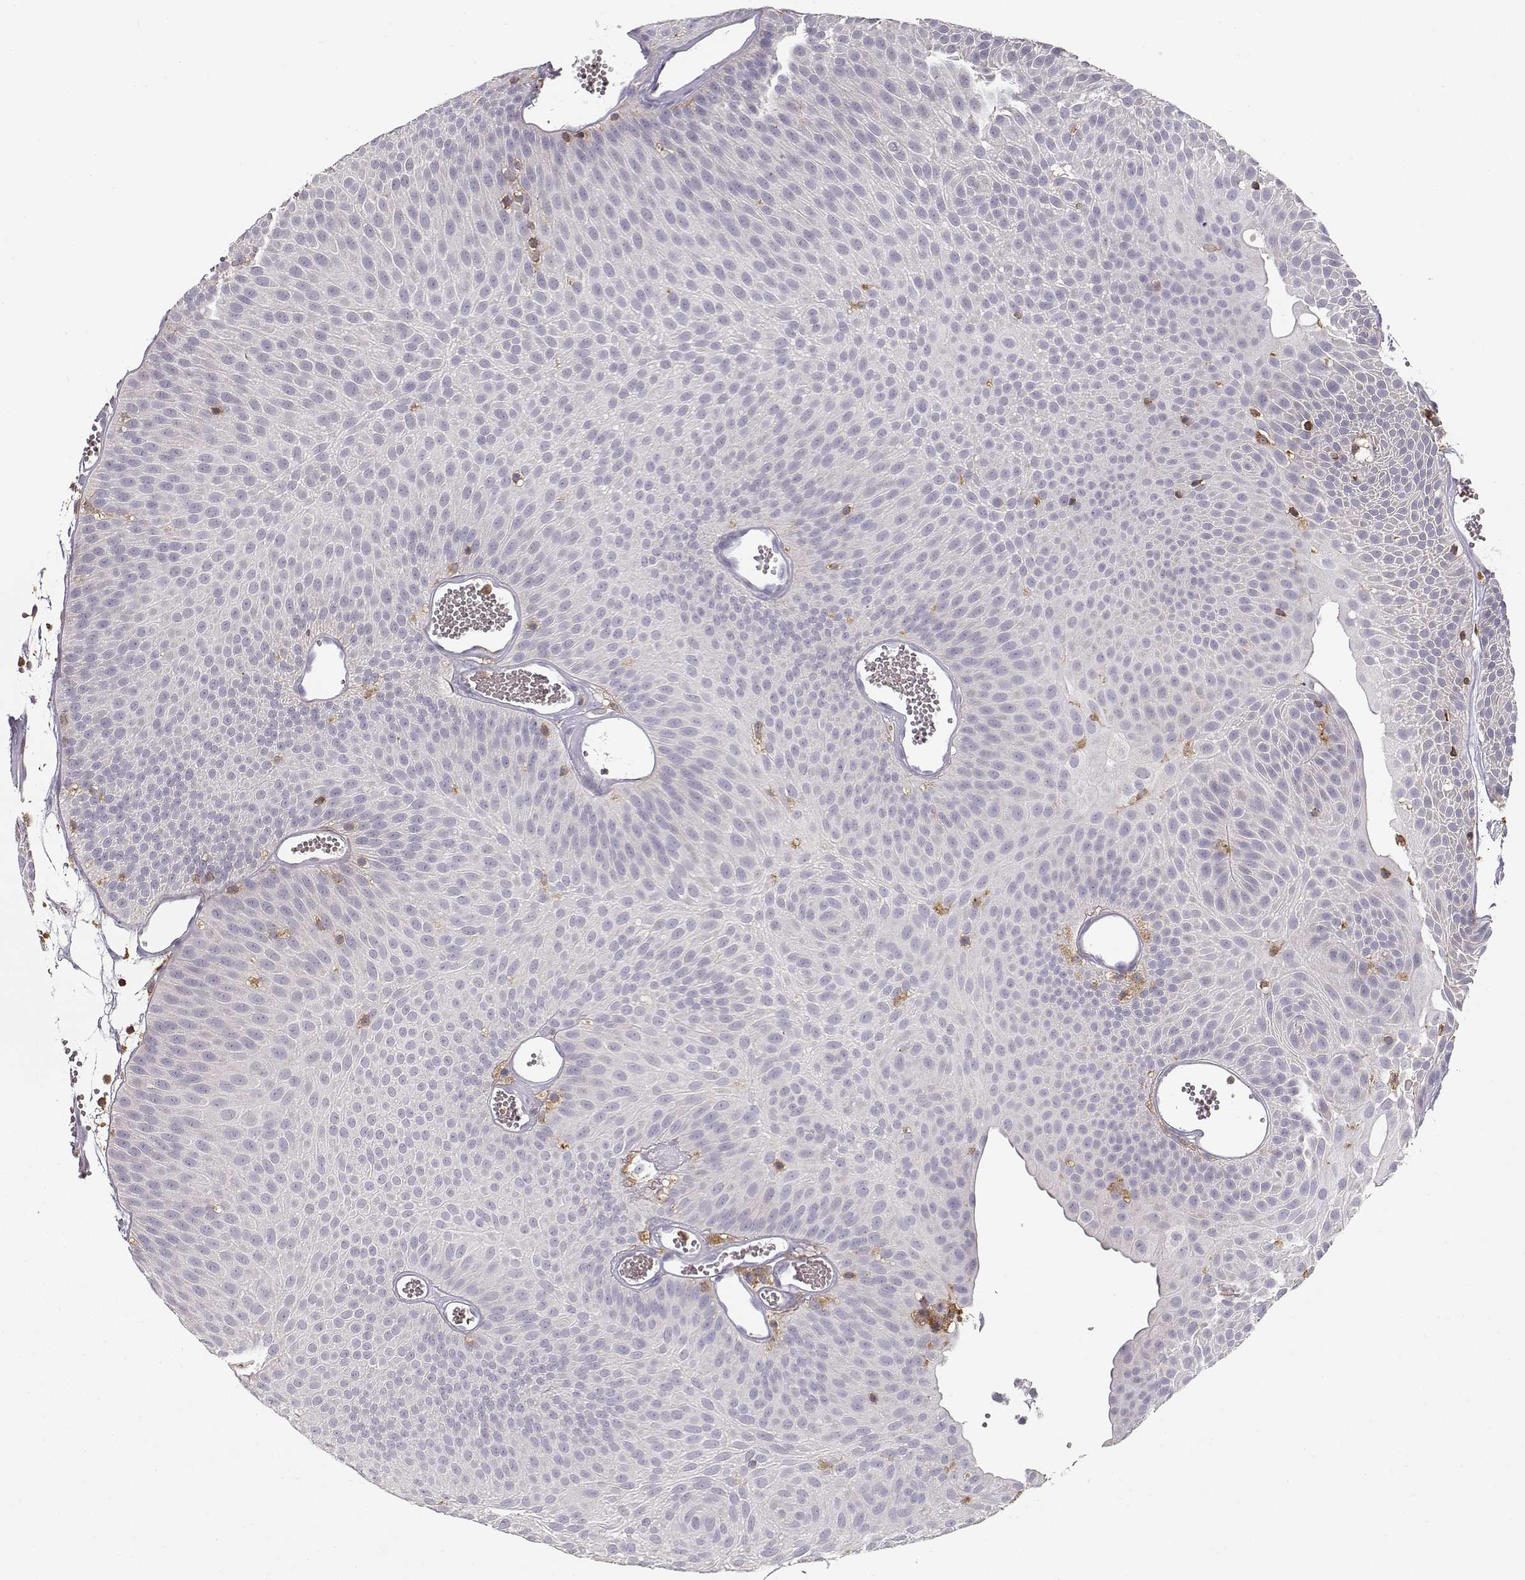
{"staining": {"intensity": "negative", "quantity": "none", "location": "none"}, "tissue": "urothelial cancer", "cell_type": "Tumor cells", "image_type": "cancer", "snomed": [{"axis": "morphology", "description": "Urothelial carcinoma, Low grade"}, {"axis": "topography", "description": "Urinary bladder"}], "caption": "Tumor cells show no significant staining in urothelial cancer.", "gene": "VAV1", "patient": {"sex": "male", "age": 52}}